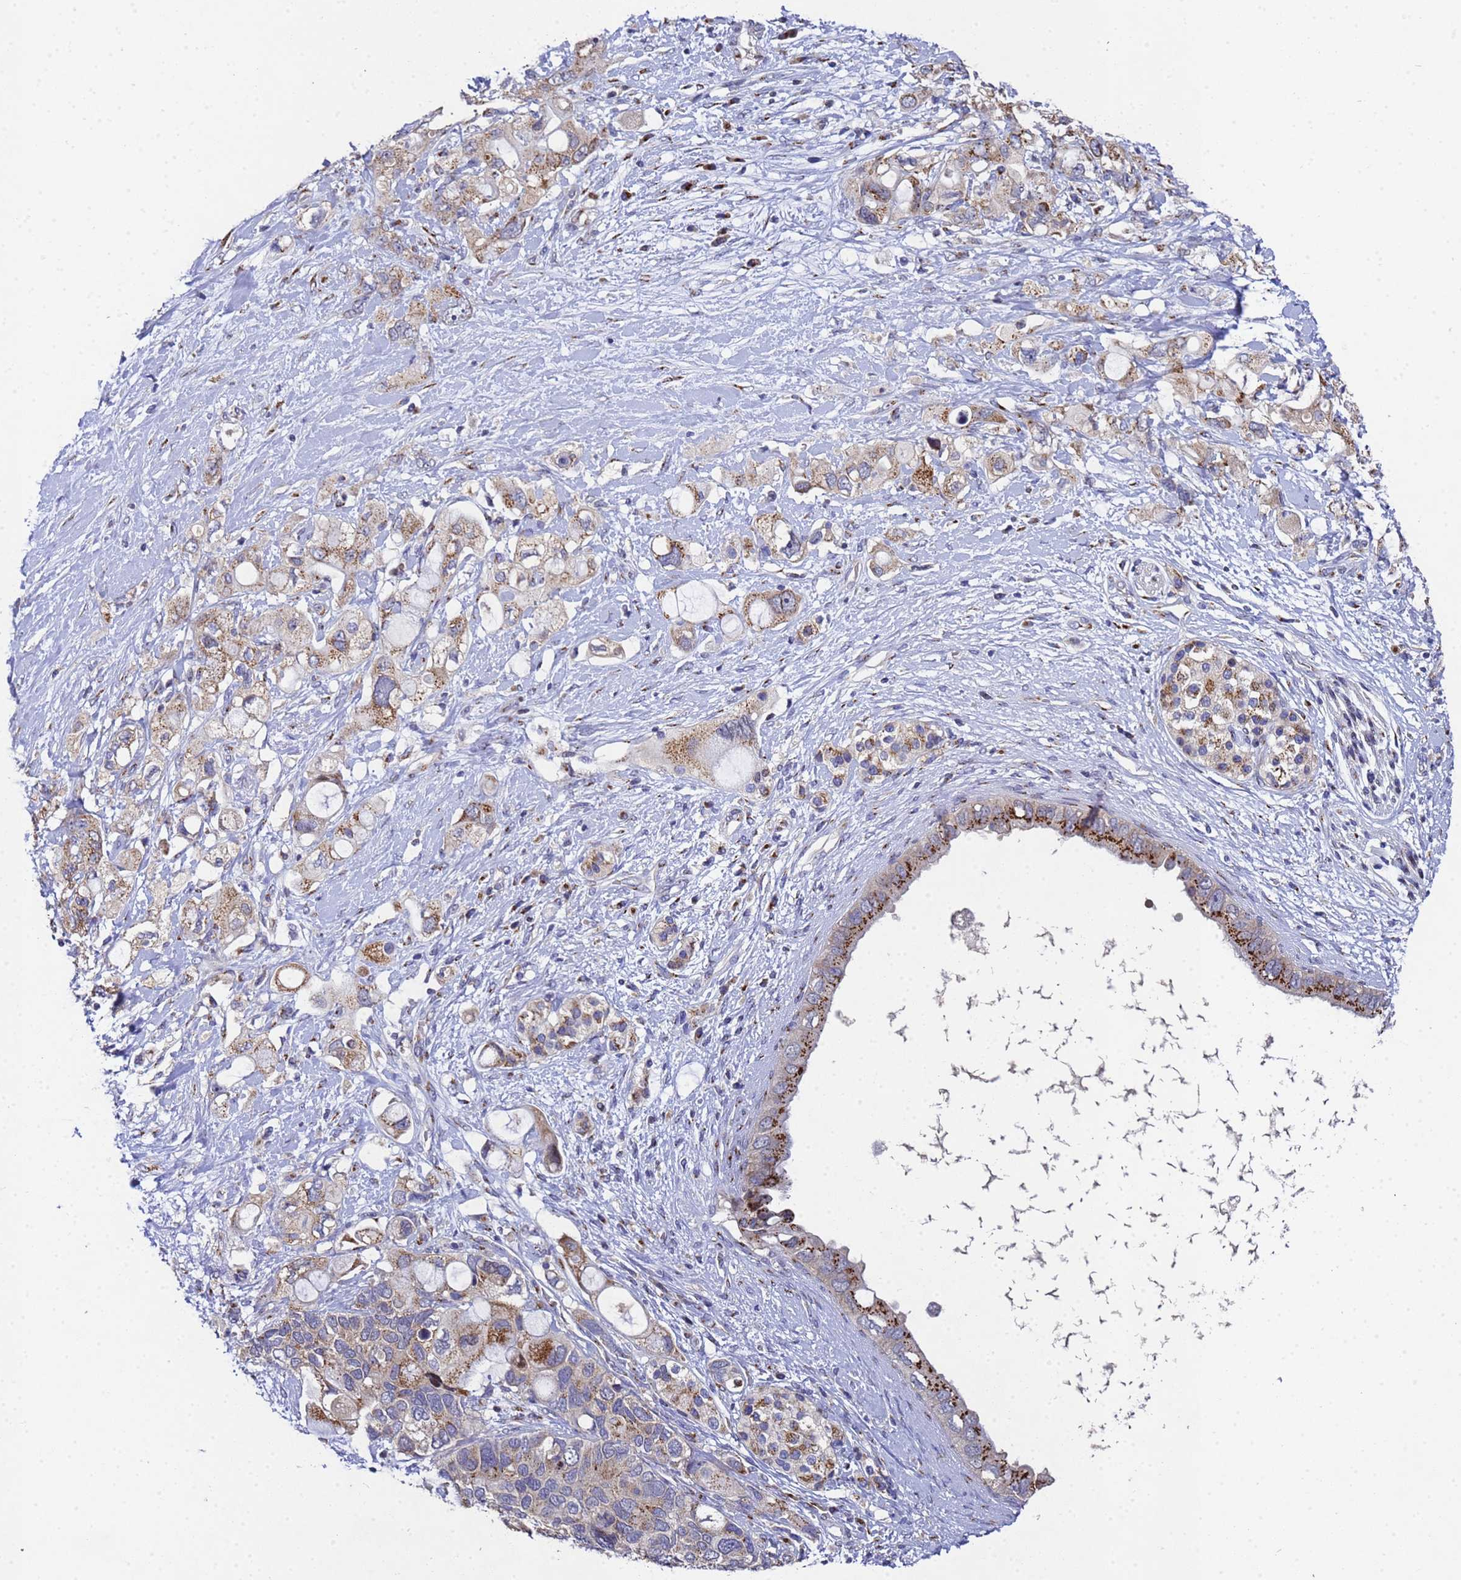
{"staining": {"intensity": "moderate", "quantity": ">75%", "location": "cytoplasmic/membranous"}, "tissue": "pancreatic cancer", "cell_type": "Tumor cells", "image_type": "cancer", "snomed": [{"axis": "morphology", "description": "Adenocarcinoma, NOS"}, {"axis": "topography", "description": "Pancreas"}], "caption": "This photomicrograph reveals immunohistochemistry staining of adenocarcinoma (pancreatic), with medium moderate cytoplasmic/membranous staining in about >75% of tumor cells.", "gene": "NSUN6", "patient": {"sex": "female", "age": 56}}